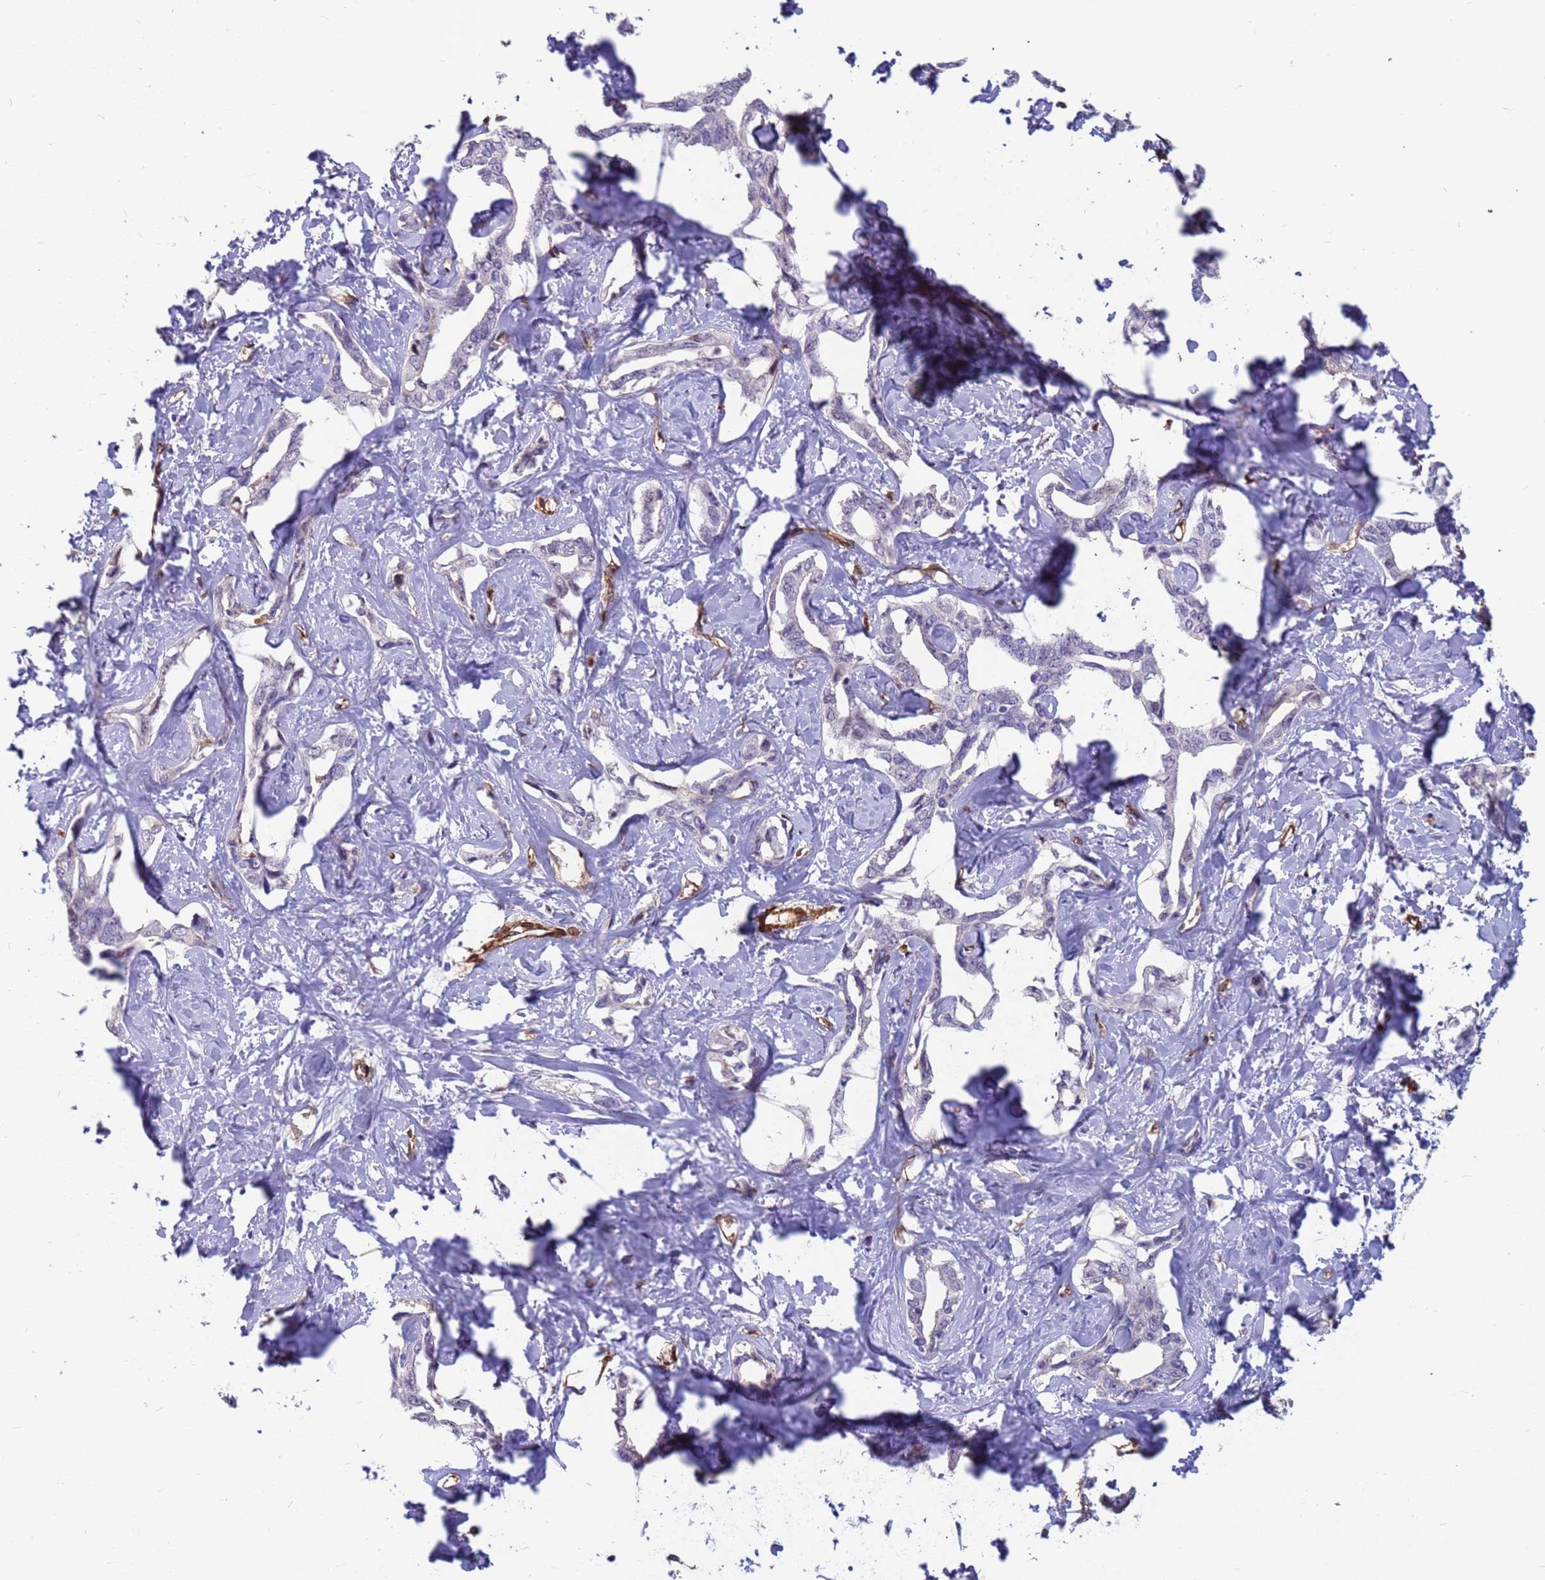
{"staining": {"intensity": "negative", "quantity": "none", "location": "none"}, "tissue": "liver cancer", "cell_type": "Tumor cells", "image_type": "cancer", "snomed": [{"axis": "morphology", "description": "Cholangiocarcinoma"}, {"axis": "topography", "description": "Liver"}], "caption": "An IHC histopathology image of liver cholangiocarcinoma is shown. There is no staining in tumor cells of liver cholangiocarcinoma.", "gene": "EHD2", "patient": {"sex": "male", "age": 59}}